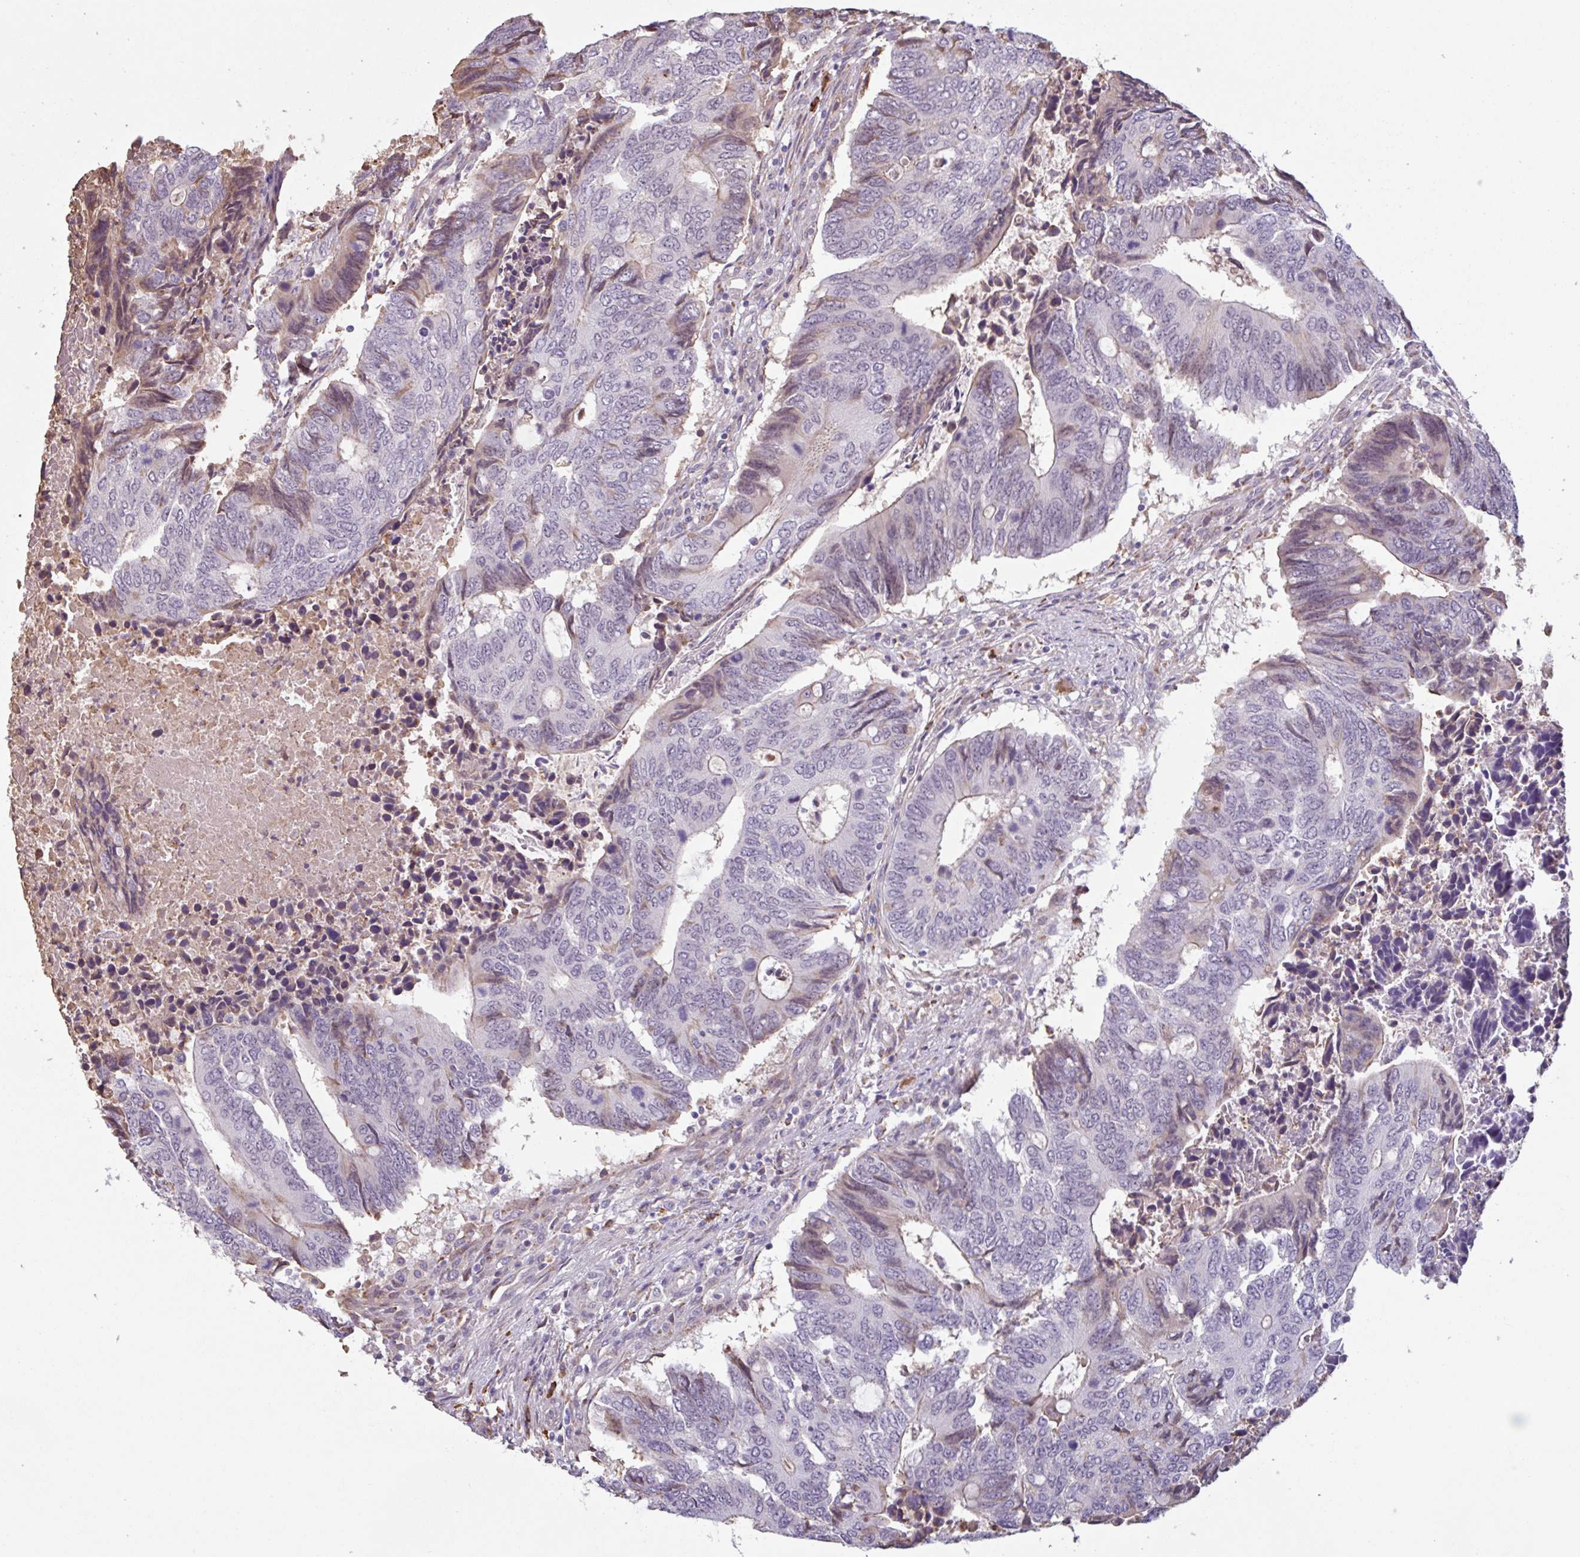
{"staining": {"intensity": "weak", "quantity": "<25%", "location": "cytoplasmic/membranous"}, "tissue": "colorectal cancer", "cell_type": "Tumor cells", "image_type": "cancer", "snomed": [{"axis": "morphology", "description": "Adenocarcinoma, NOS"}, {"axis": "topography", "description": "Colon"}], "caption": "Micrograph shows no significant protein positivity in tumor cells of colorectal cancer (adenocarcinoma).", "gene": "TAF1D", "patient": {"sex": "male", "age": 87}}